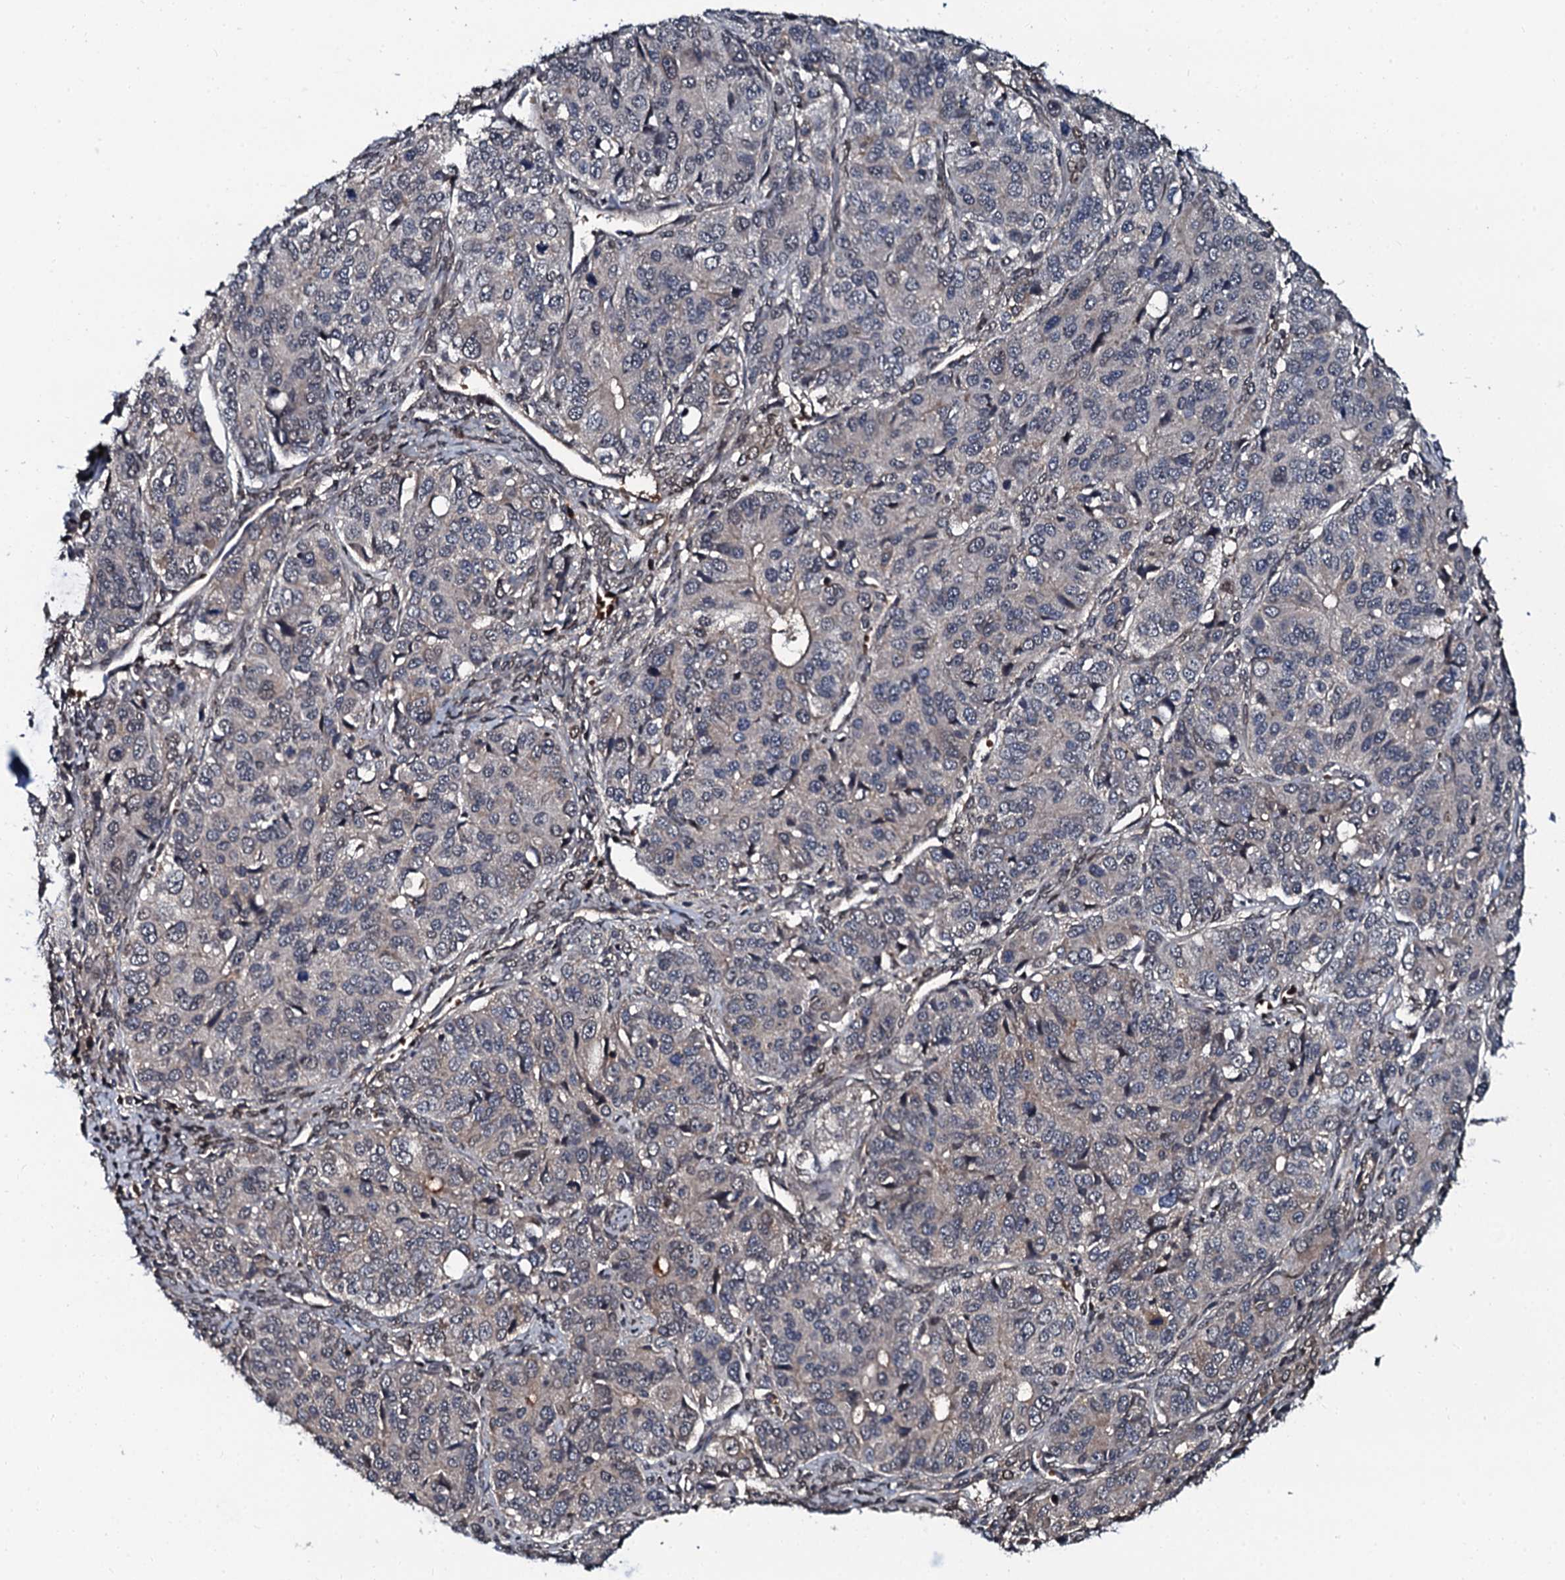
{"staining": {"intensity": "negative", "quantity": "none", "location": "none"}, "tissue": "ovarian cancer", "cell_type": "Tumor cells", "image_type": "cancer", "snomed": [{"axis": "morphology", "description": "Carcinoma, endometroid"}, {"axis": "topography", "description": "Ovary"}], "caption": "IHC of human ovarian cancer reveals no expression in tumor cells.", "gene": "N4BP1", "patient": {"sex": "female", "age": 51}}